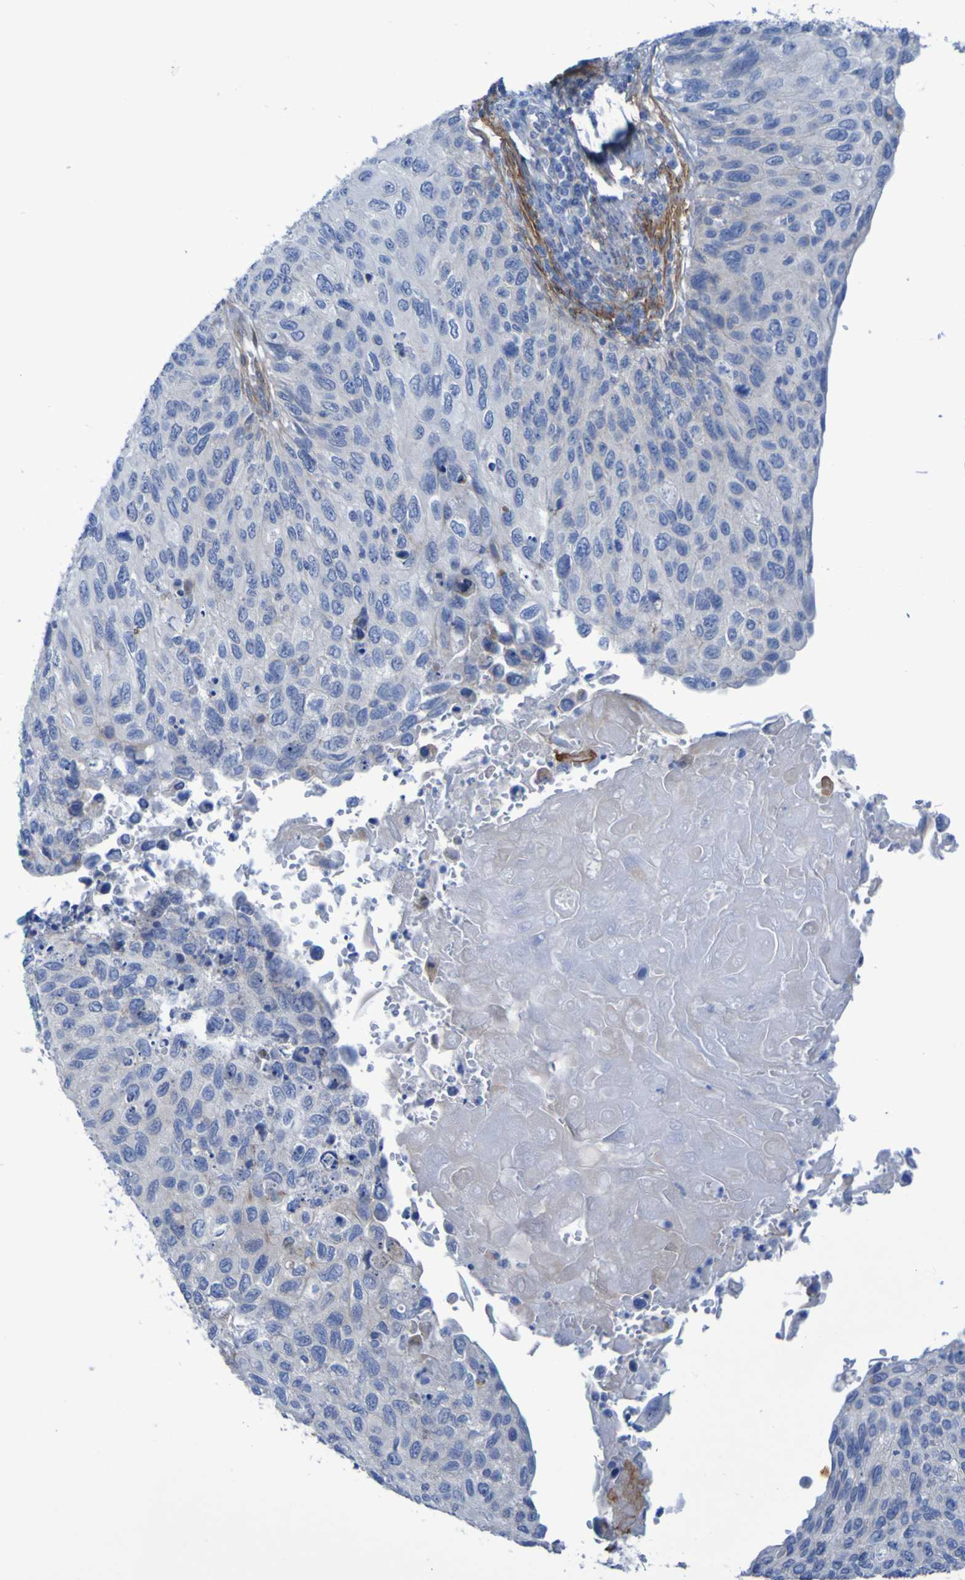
{"staining": {"intensity": "negative", "quantity": "none", "location": "none"}, "tissue": "cervical cancer", "cell_type": "Tumor cells", "image_type": "cancer", "snomed": [{"axis": "morphology", "description": "Squamous cell carcinoma, NOS"}, {"axis": "topography", "description": "Cervix"}], "caption": "Human cervical cancer (squamous cell carcinoma) stained for a protein using immunohistochemistry reveals no positivity in tumor cells.", "gene": "LPP", "patient": {"sex": "female", "age": 70}}